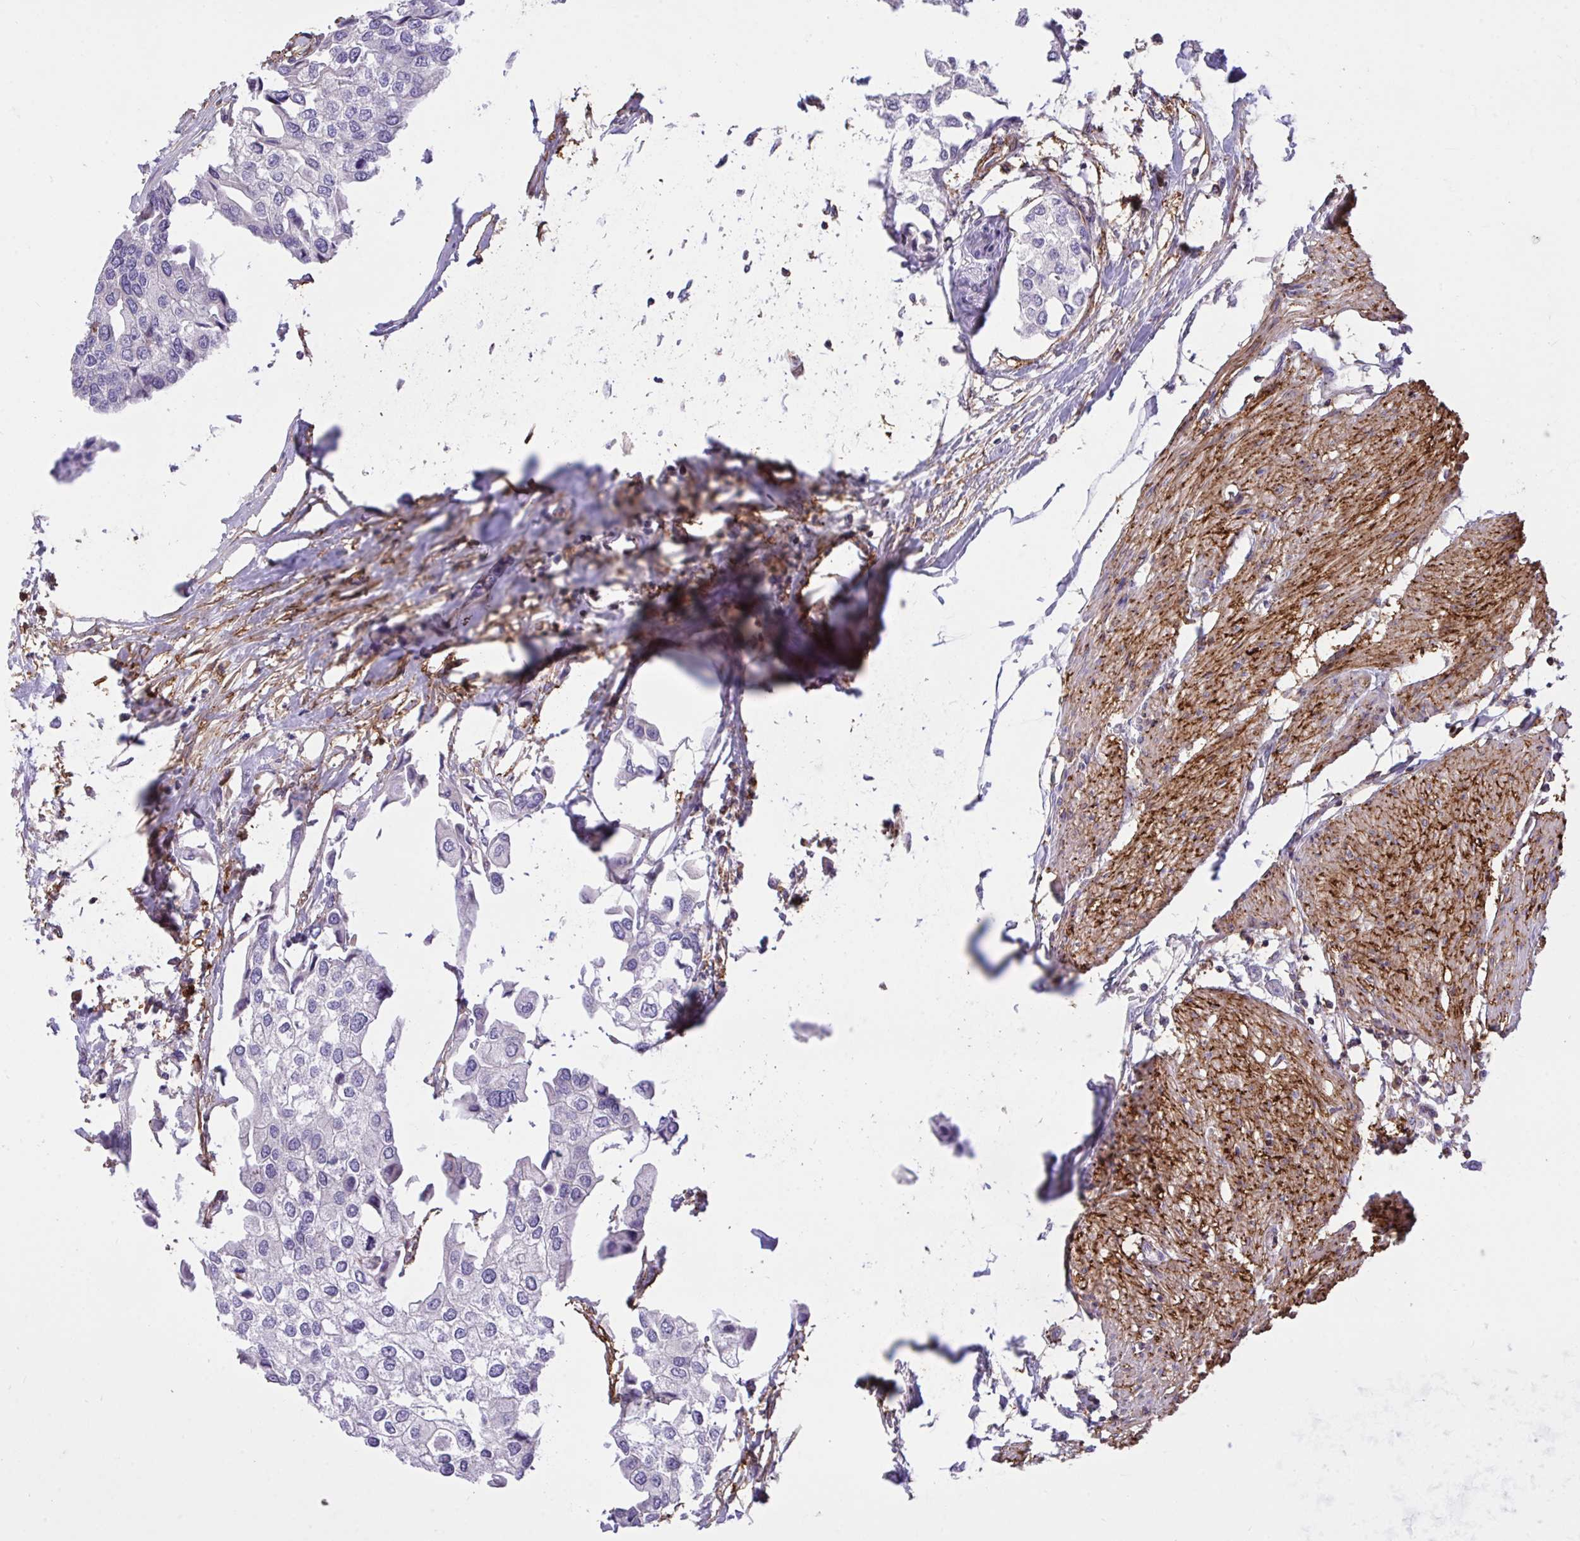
{"staining": {"intensity": "negative", "quantity": "none", "location": "none"}, "tissue": "urothelial cancer", "cell_type": "Tumor cells", "image_type": "cancer", "snomed": [{"axis": "morphology", "description": "Urothelial carcinoma, High grade"}, {"axis": "topography", "description": "Urinary bladder"}], "caption": "DAB (3,3'-diaminobenzidine) immunohistochemical staining of high-grade urothelial carcinoma shows no significant expression in tumor cells. (Immunohistochemistry, brightfield microscopy, high magnification).", "gene": "ERI1", "patient": {"sex": "male", "age": 64}}